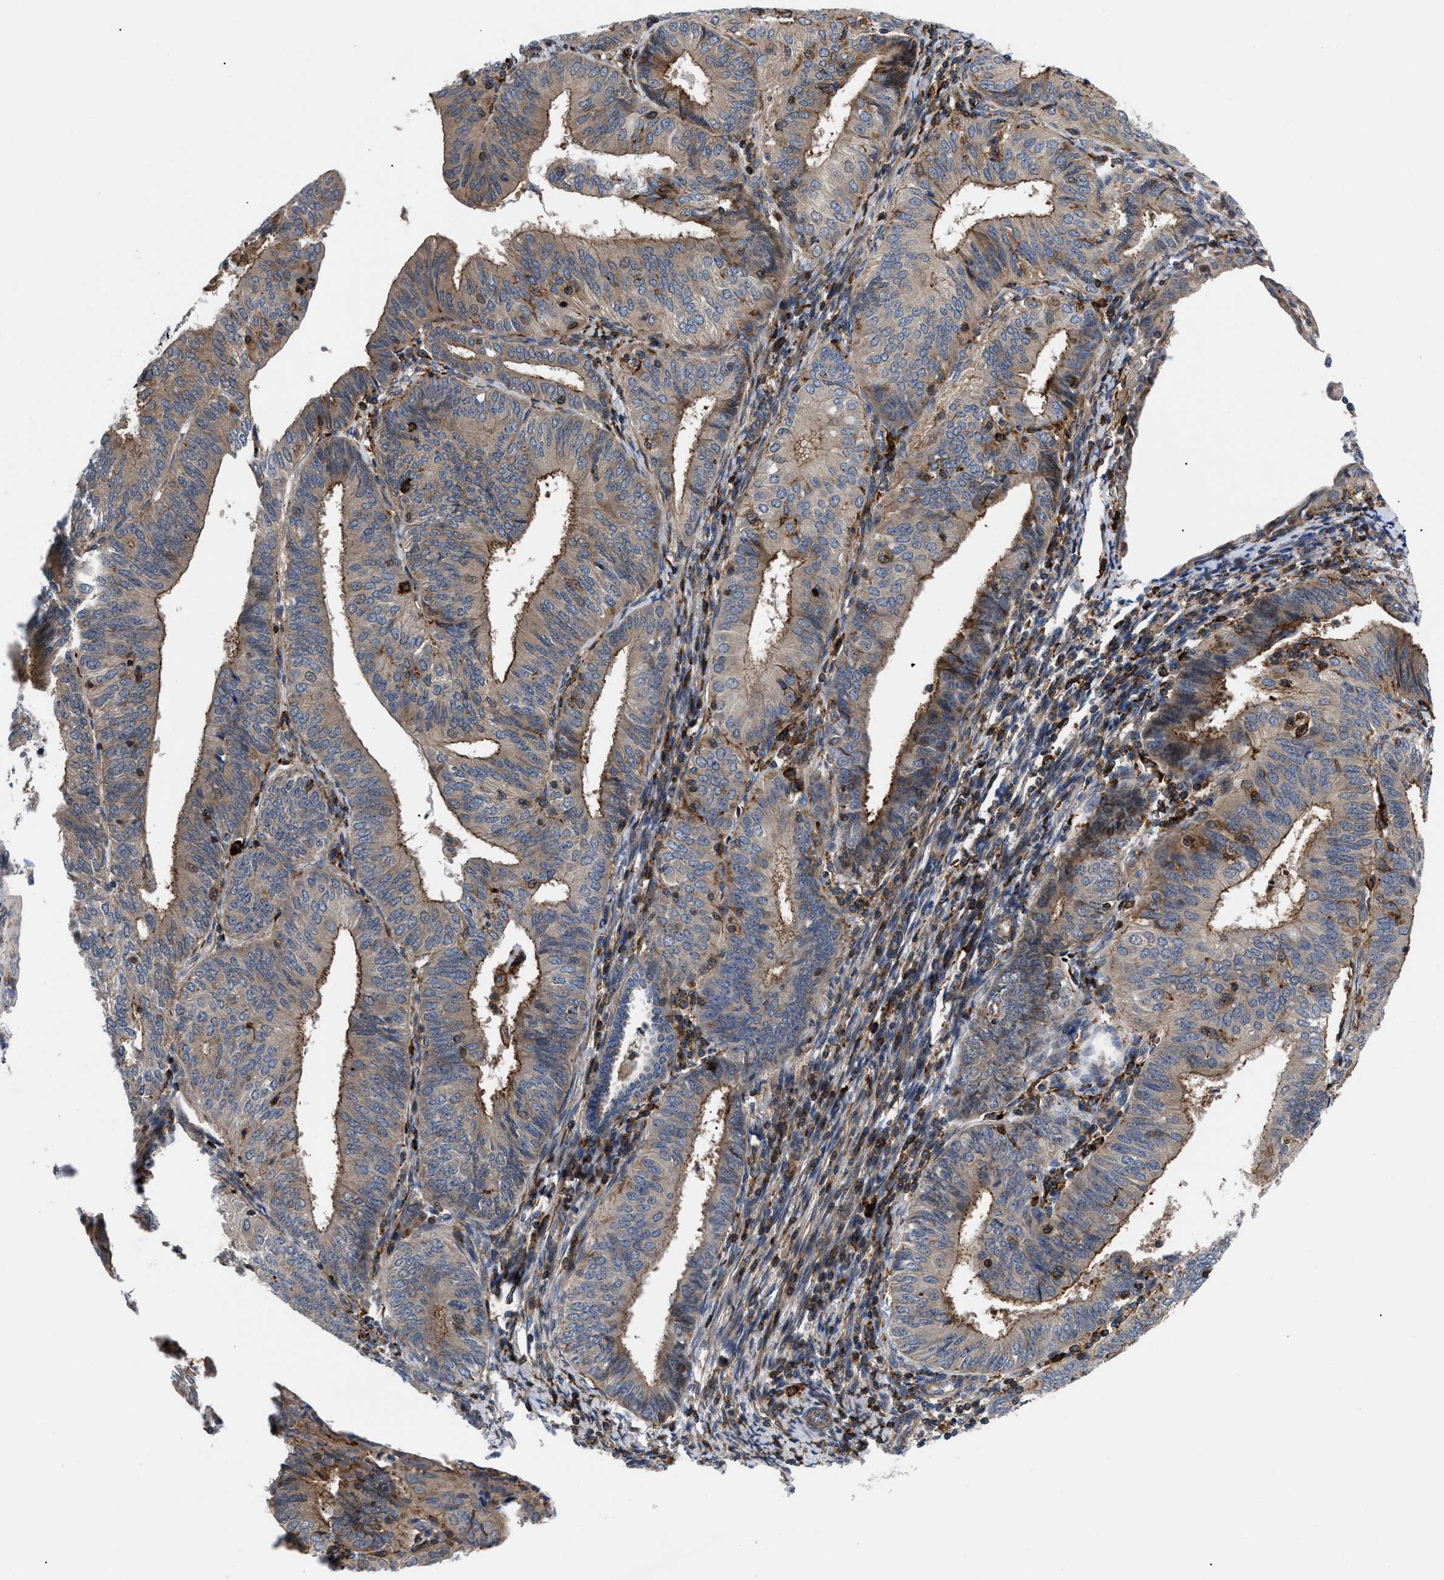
{"staining": {"intensity": "strong", "quantity": ">75%", "location": "cytoplasmic/membranous"}, "tissue": "endometrial cancer", "cell_type": "Tumor cells", "image_type": "cancer", "snomed": [{"axis": "morphology", "description": "Adenocarcinoma, NOS"}, {"axis": "topography", "description": "Endometrium"}], "caption": "A histopathology image of endometrial cancer (adenocarcinoma) stained for a protein displays strong cytoplasmic/membranous brown staining in tumor cells.", "gene": "SPAST", "patient": {"sex": "female", "age": 58}}